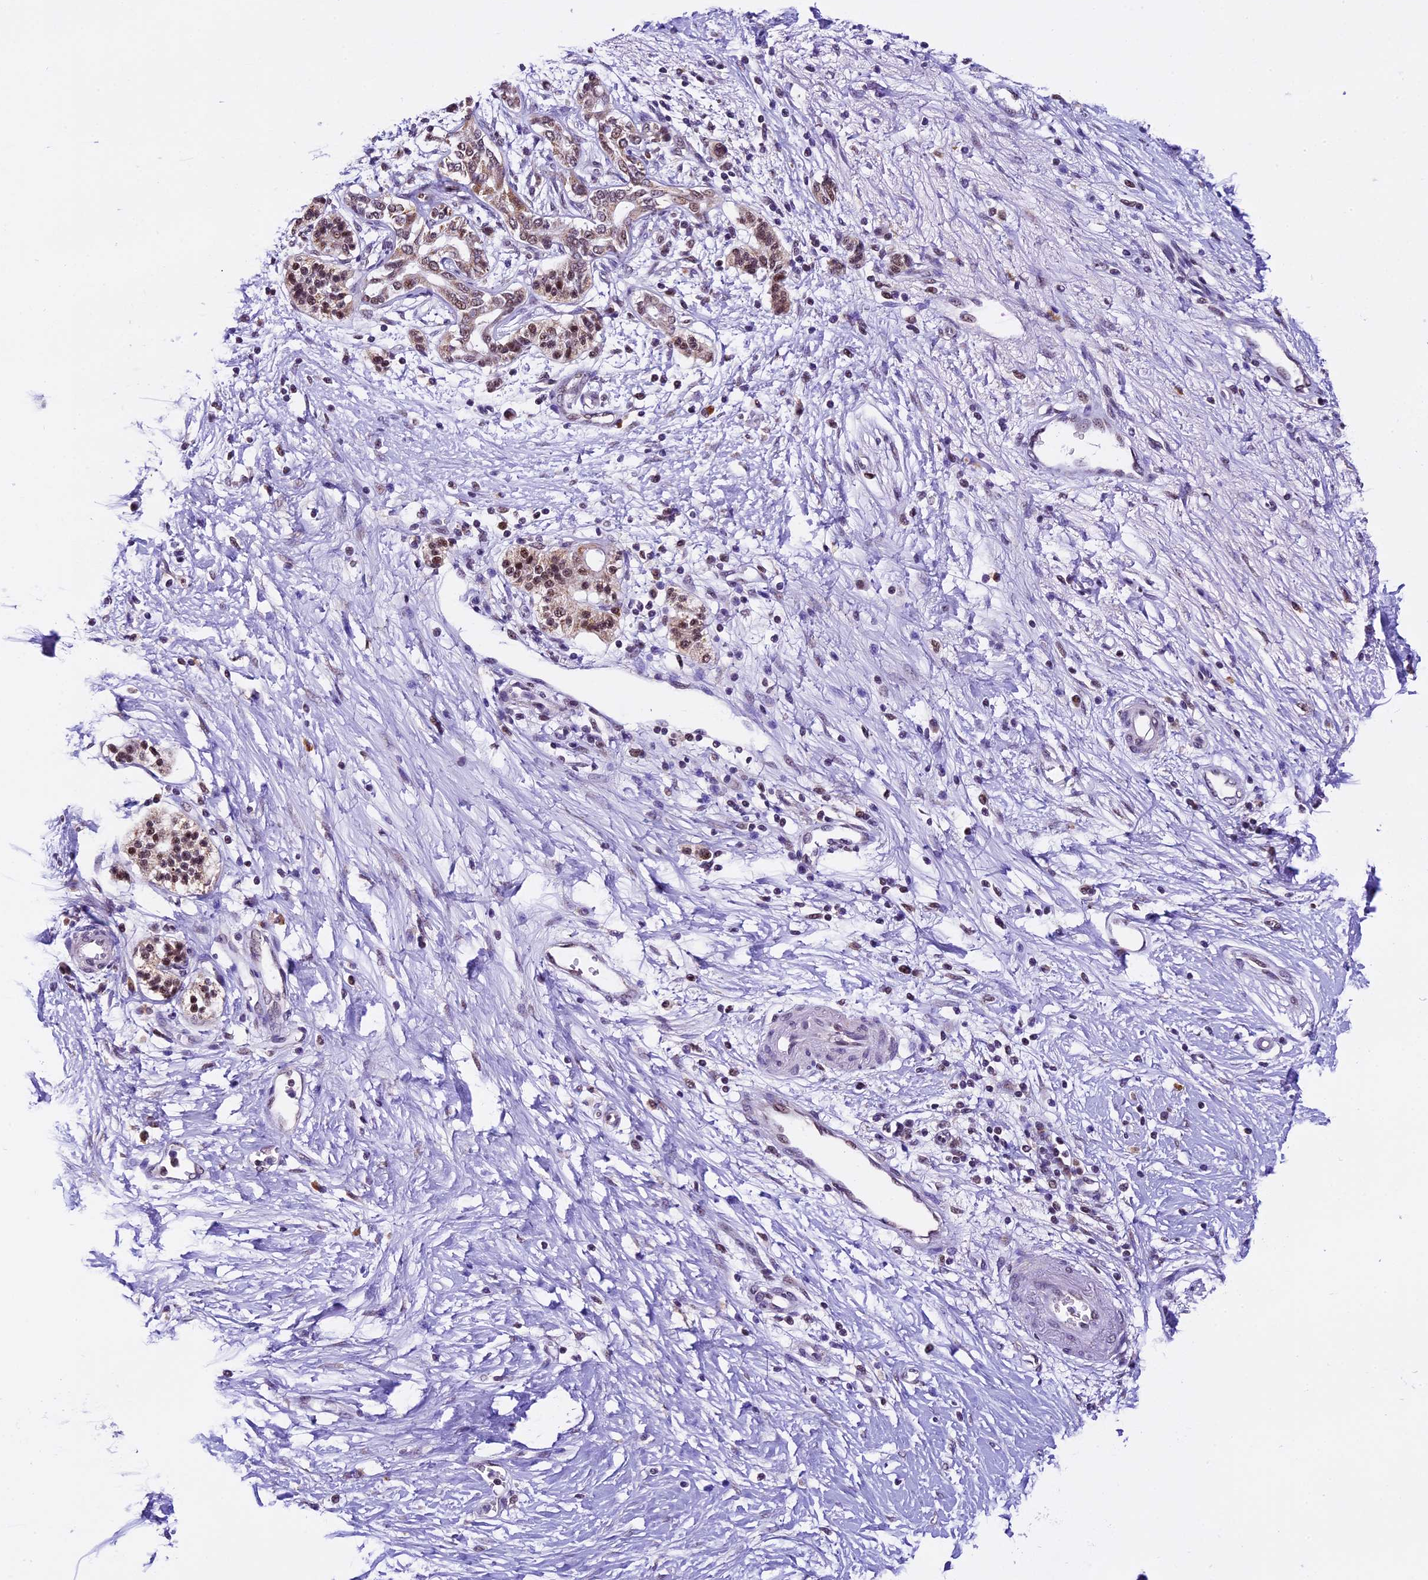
{"staining": {"intensity": "weak", "quantity": ">75%", "location": "cytoplasmic/membranous,nuclear"}, "tissue": "pancreatic cancer", "cell_type": "Tumor cells", "image_type": "cancer", "snomed": [{"axis": "morphology", "description": "Adenocarcinoma, NOS"}, {"axis": "topography", "description": "Pancreas"}], "caption": "A brown stain labels weak cytoplasmic/membranous and nuclear staining of a protein in pancreatic cancer tumor cells.", "gene": "CARS2", "patient": {"sex": "male", "age": 50}}